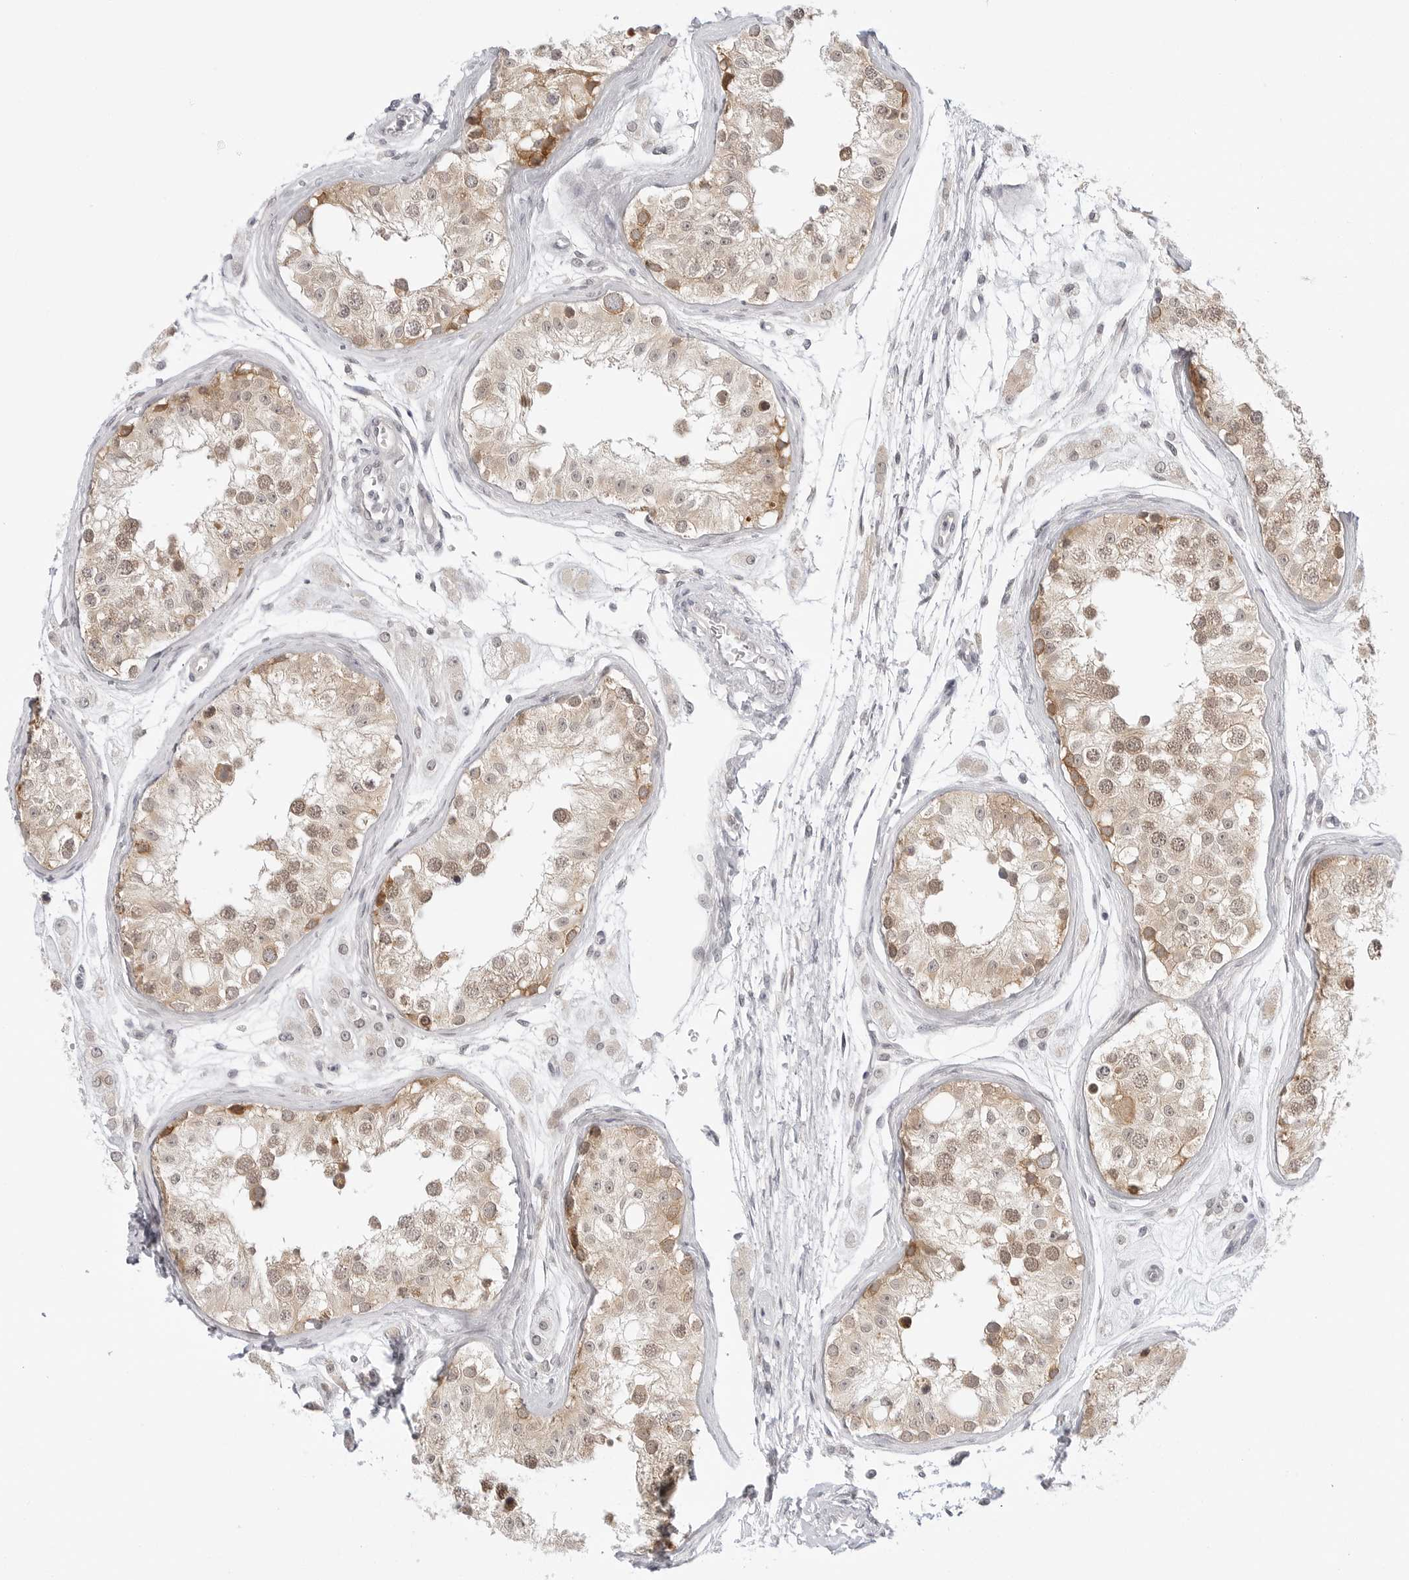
{"staining": {"intensity": "moderate", "quantity": ">75%", "location": "cytoplasmic/membranous"}, "tissue": "testis", "cell_type": "Cells in seminiferous ducts", "image_type": "normal", "snomed": [{"axis": "morphology", "description": "Normal tissue, NOS"}, {"axis": "morphology", "description": "Adenocarcinoma, metastatic, NOS"}, {"axis": "topography", "description": "Testis"}], "caption": "An immunohistochemistry (IHC) image of normal tissue is shown. Protein staining in brown highlights moderate cytoplasmic/membranous positivity in testis within cells in seminiferous ducts. (DAB IHC with brightfield microscopy, high magnification).", "gene": "TCP1", "patient": {"sex": "male", "age": 26}}